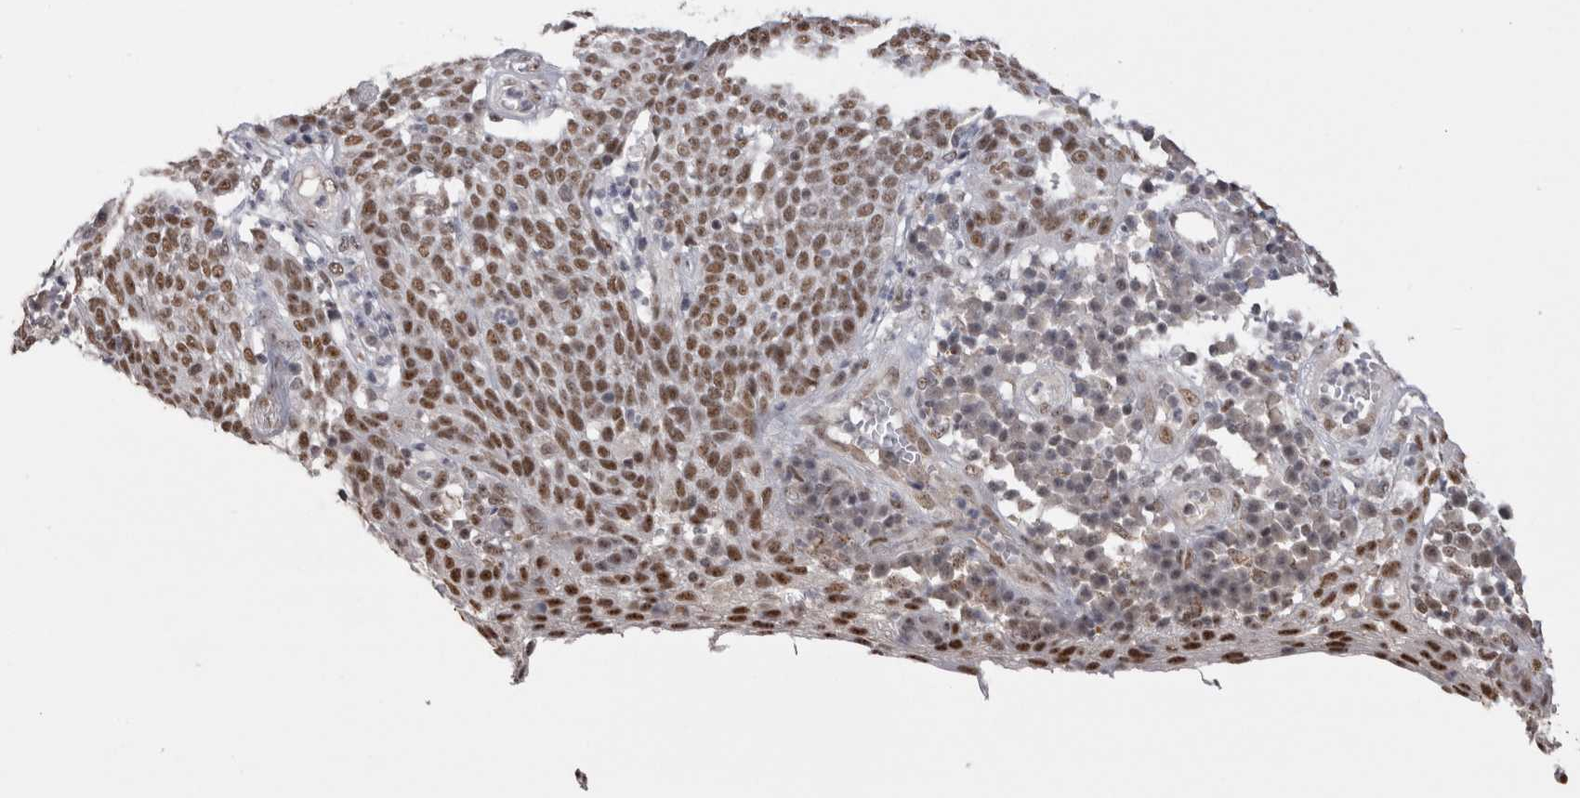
{"staining": {"intensity": "moderate", "quantity": ">75%", "location": "nuclear"}, "tissue": "cervical cancer", "cell_type": "Tumor cells", "image_type": "cancer", "snomed": [{"axis": "morphology", "description": "Squamous cell carcinoma, NOS"}, {"axis": "topography", "description": "Cervix"}], "caption": "Moderate nuclear expression for a protein is present in approximately >75% of tumor cells of squamous cell carcinoma (cervical) using immunohistochemistry (IHC).", "gene": "DAXX", "patient": {"sex": "female", "age": 34}}